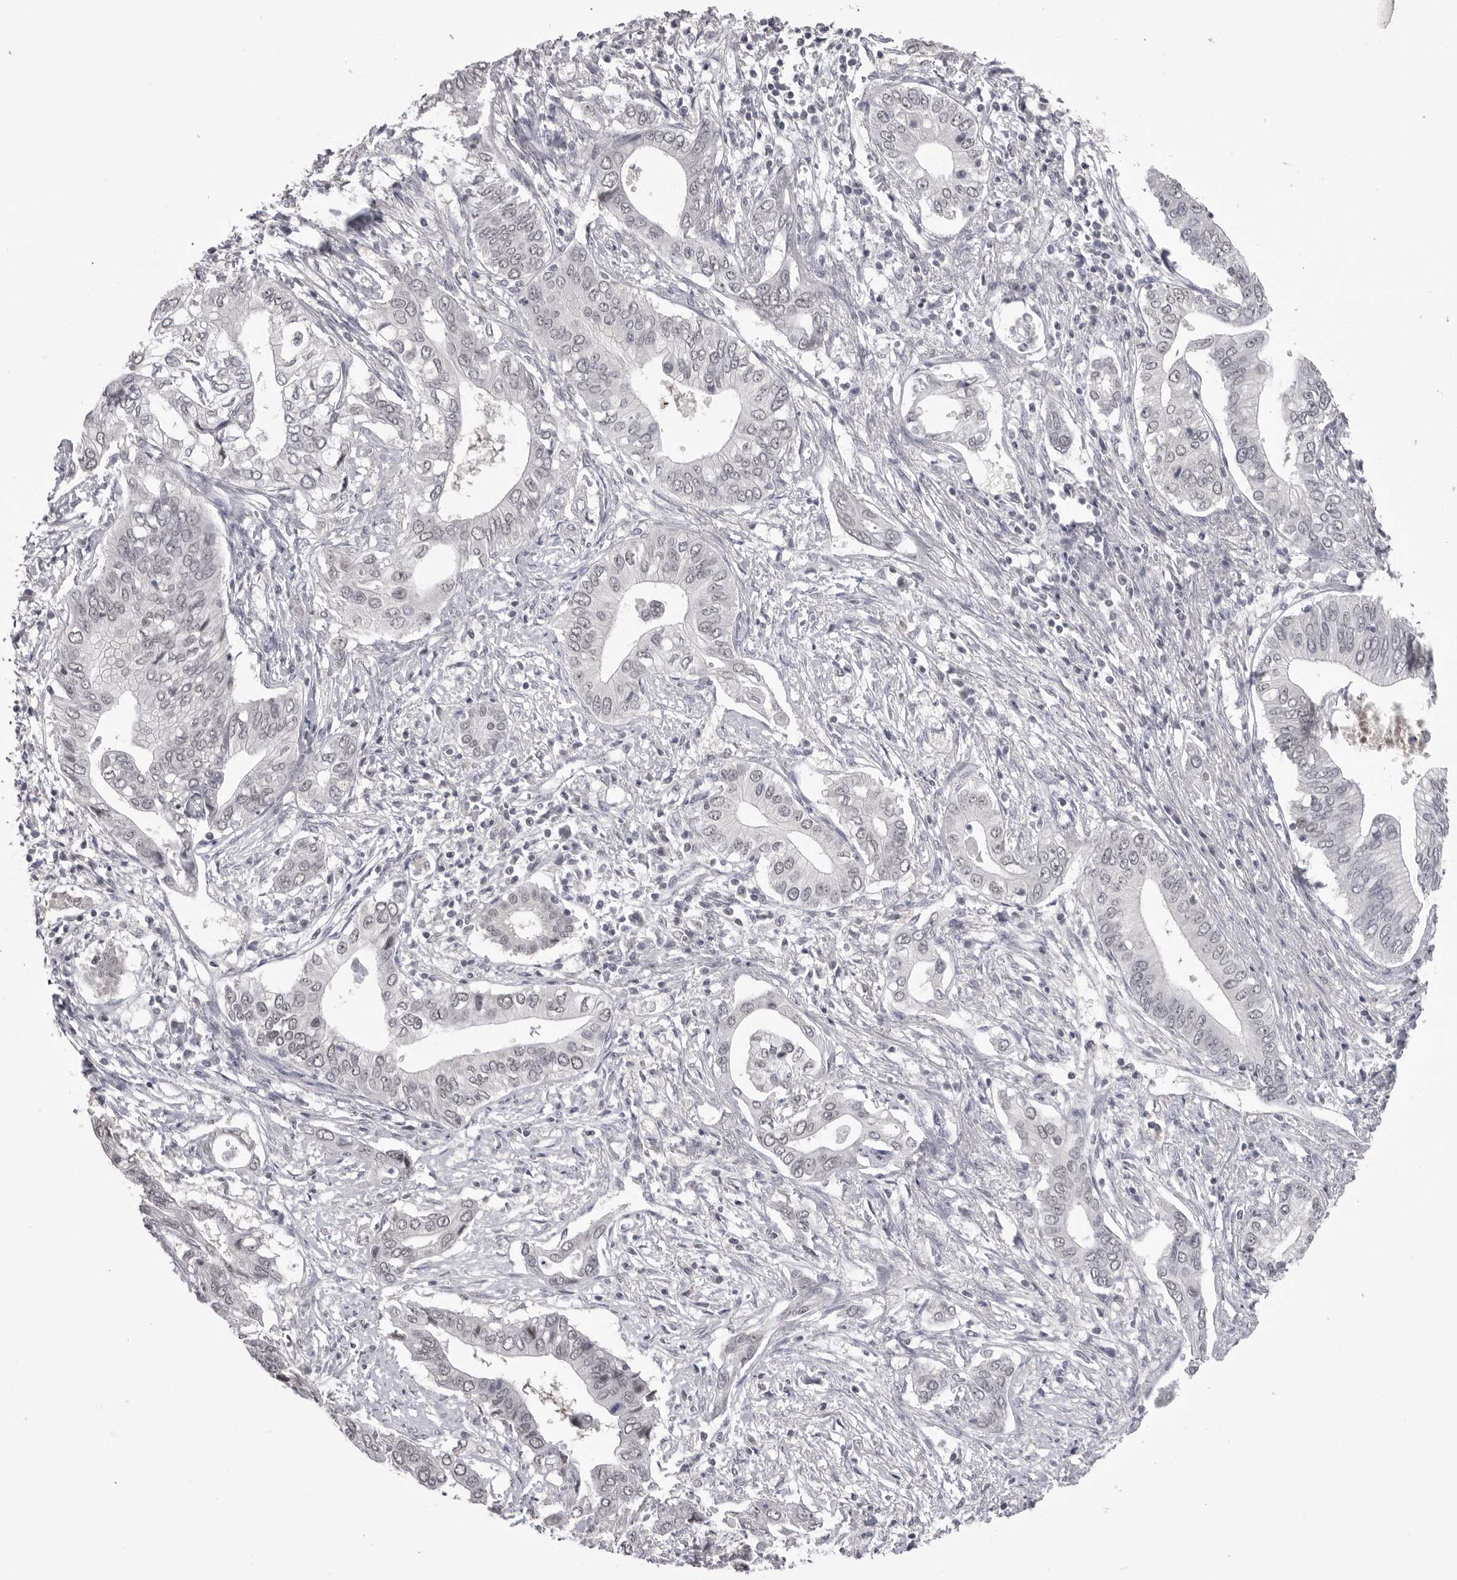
{"staining": {"intensity": "negative", "quantity": "none", "location": "none"}, "tissue": "pancreatic cancer", "cell_type": "Tumor cells", "image_type": "cancer", "snomed": [{"axis": "morphology", "description": "Normal tissue, NOS"}, {"axis": "morphology", "description": "Adenocarcinoma, NOS"}, {"axis": "topography", "description": "Pancreas"}, {"axis": "topography", "description": "Peripheral nerve tissue"}], "caption": "Pancreatic cancer was stained to show a protein in brown. There is no significant expression in tumor cells. (Immunohistochemistry, brightfield microscopy, high magnification).", "gene": "DLG2", "patient": {"sex": "male", "age": 59}}